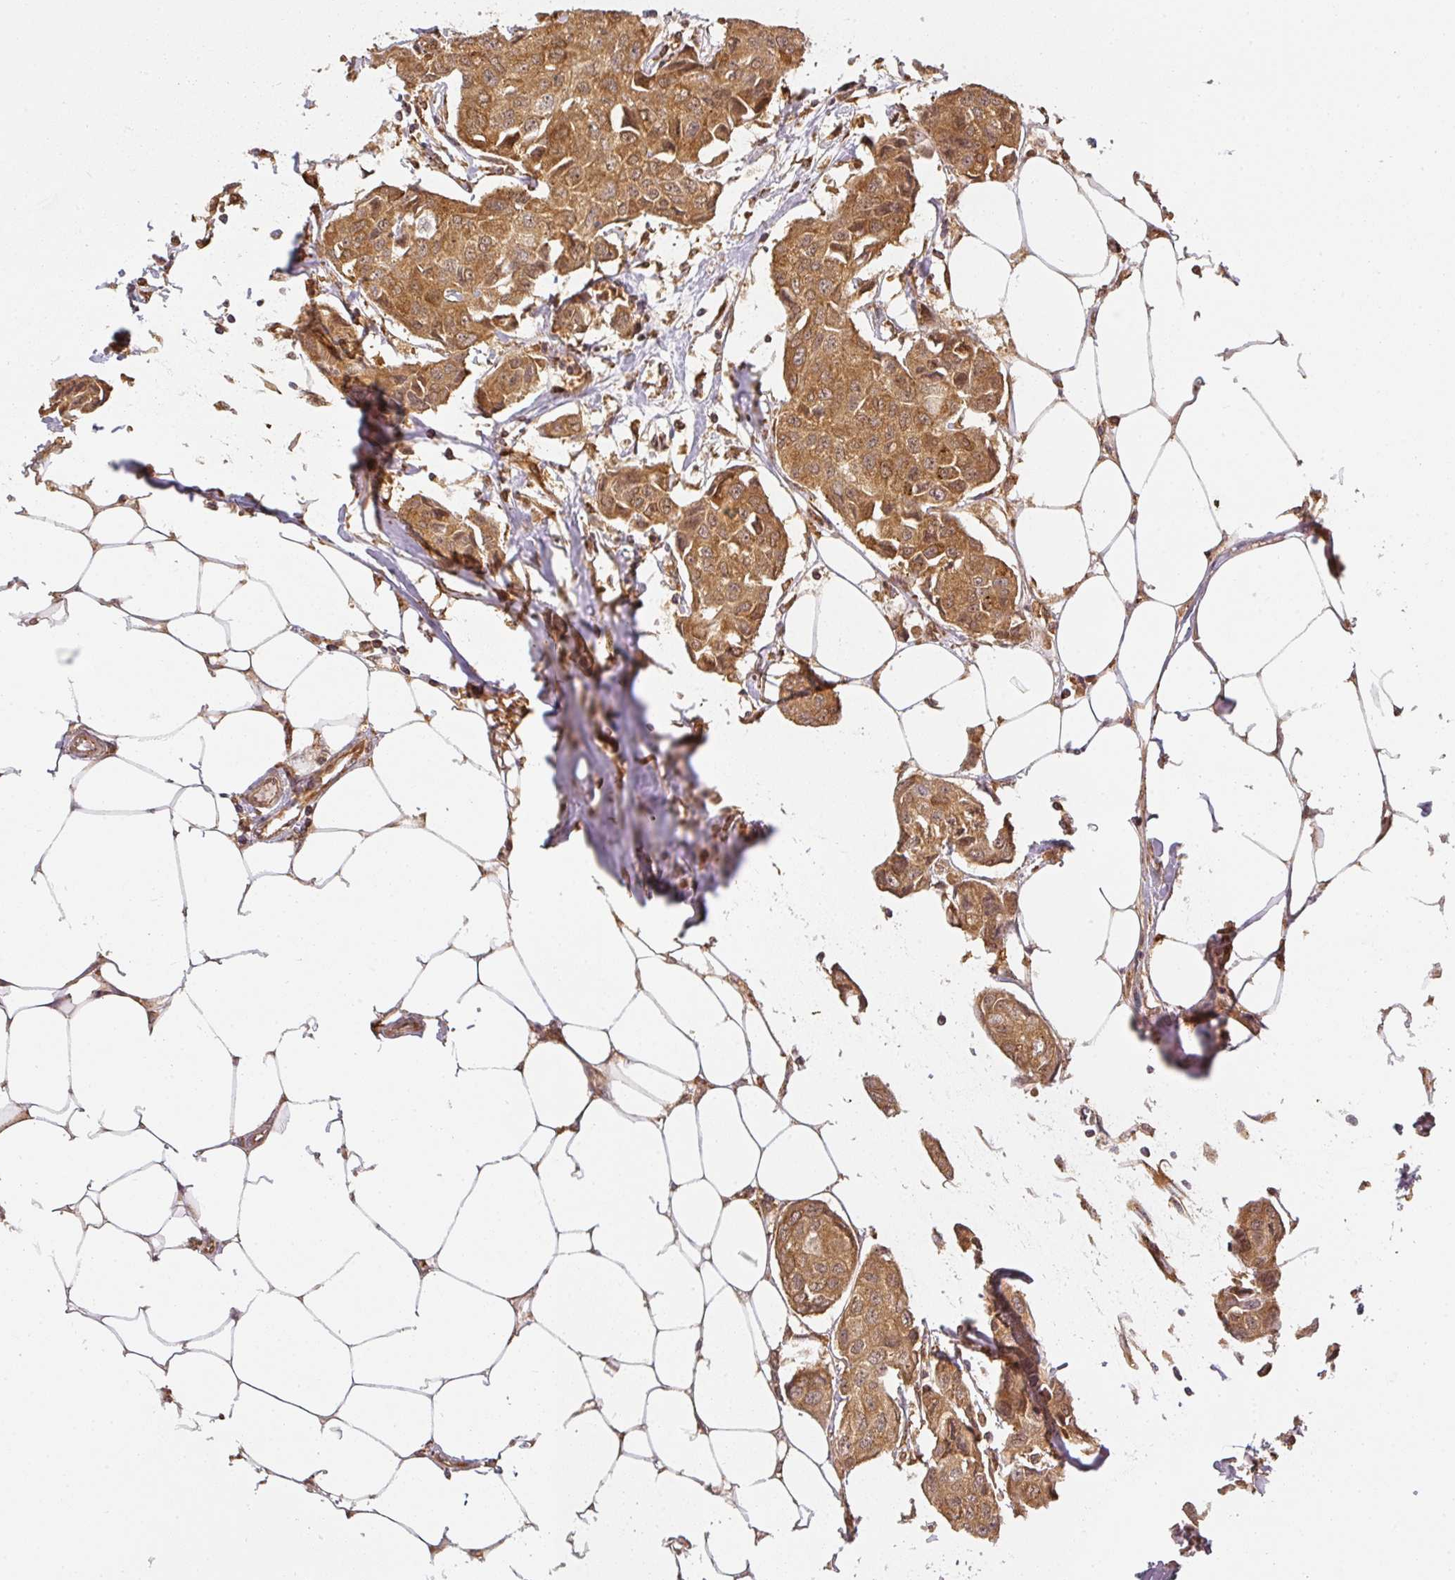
{"staining": {"intensity": "moderate", "quantity": ">75%", "location": "cytoplasmic/membranous"}, "tissue": "breast cancer", "cell_type": "Tumor cells", "image_type": "cancer", "snomed": [{"axis": "morphology", "description": "Duct carcinoma"}, {"axis": "topography", "description": "Breast"}, {"axis": "topography", "description": "Lymph node"}], "caption": "This image demonstrates immunohistochemistry (IHC) staining of human breast cancer, with medium moderate cytoplasmic/membranous positivity in about >75% of tumor cells.", "gene": "PPP6R3", "patient": {"sex": "female", "age": 80}}